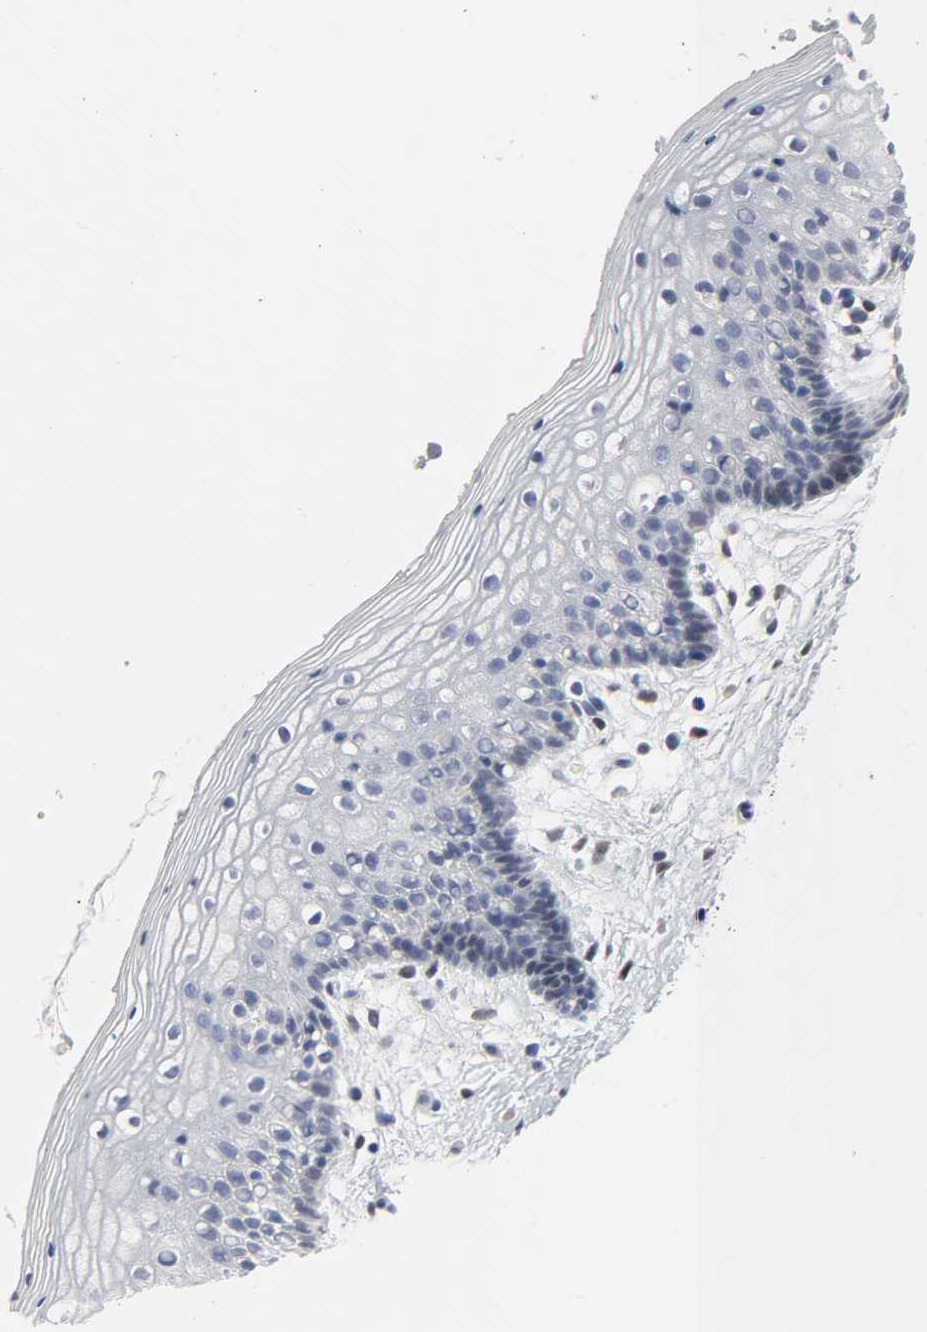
{"staining": {"intensity": "negative", "quantity": "none", "location": "none"}, "tissue": "vagina", "cell_type": "Squamous epithelial cells", "image_type": "normal", "snomed": [{"axis": "morphology", "description": "Normal tissue, NOS"}, {"axis": "topography", "description": "Vagina"}], "caption": "Immunohistochemistry image of normal vagina: human vagina stained with DAB (3,3'-diaminobenzidine) shows no significant protein positivity in squamous epithelial cells. The staining is performed using DAB (3,3'-diaminobenzidine) brown chromogen with nuclei counter-stained in using hematoxylin.", "gene": "SALL2", "patient": {"sex": "female", "age": 46}}